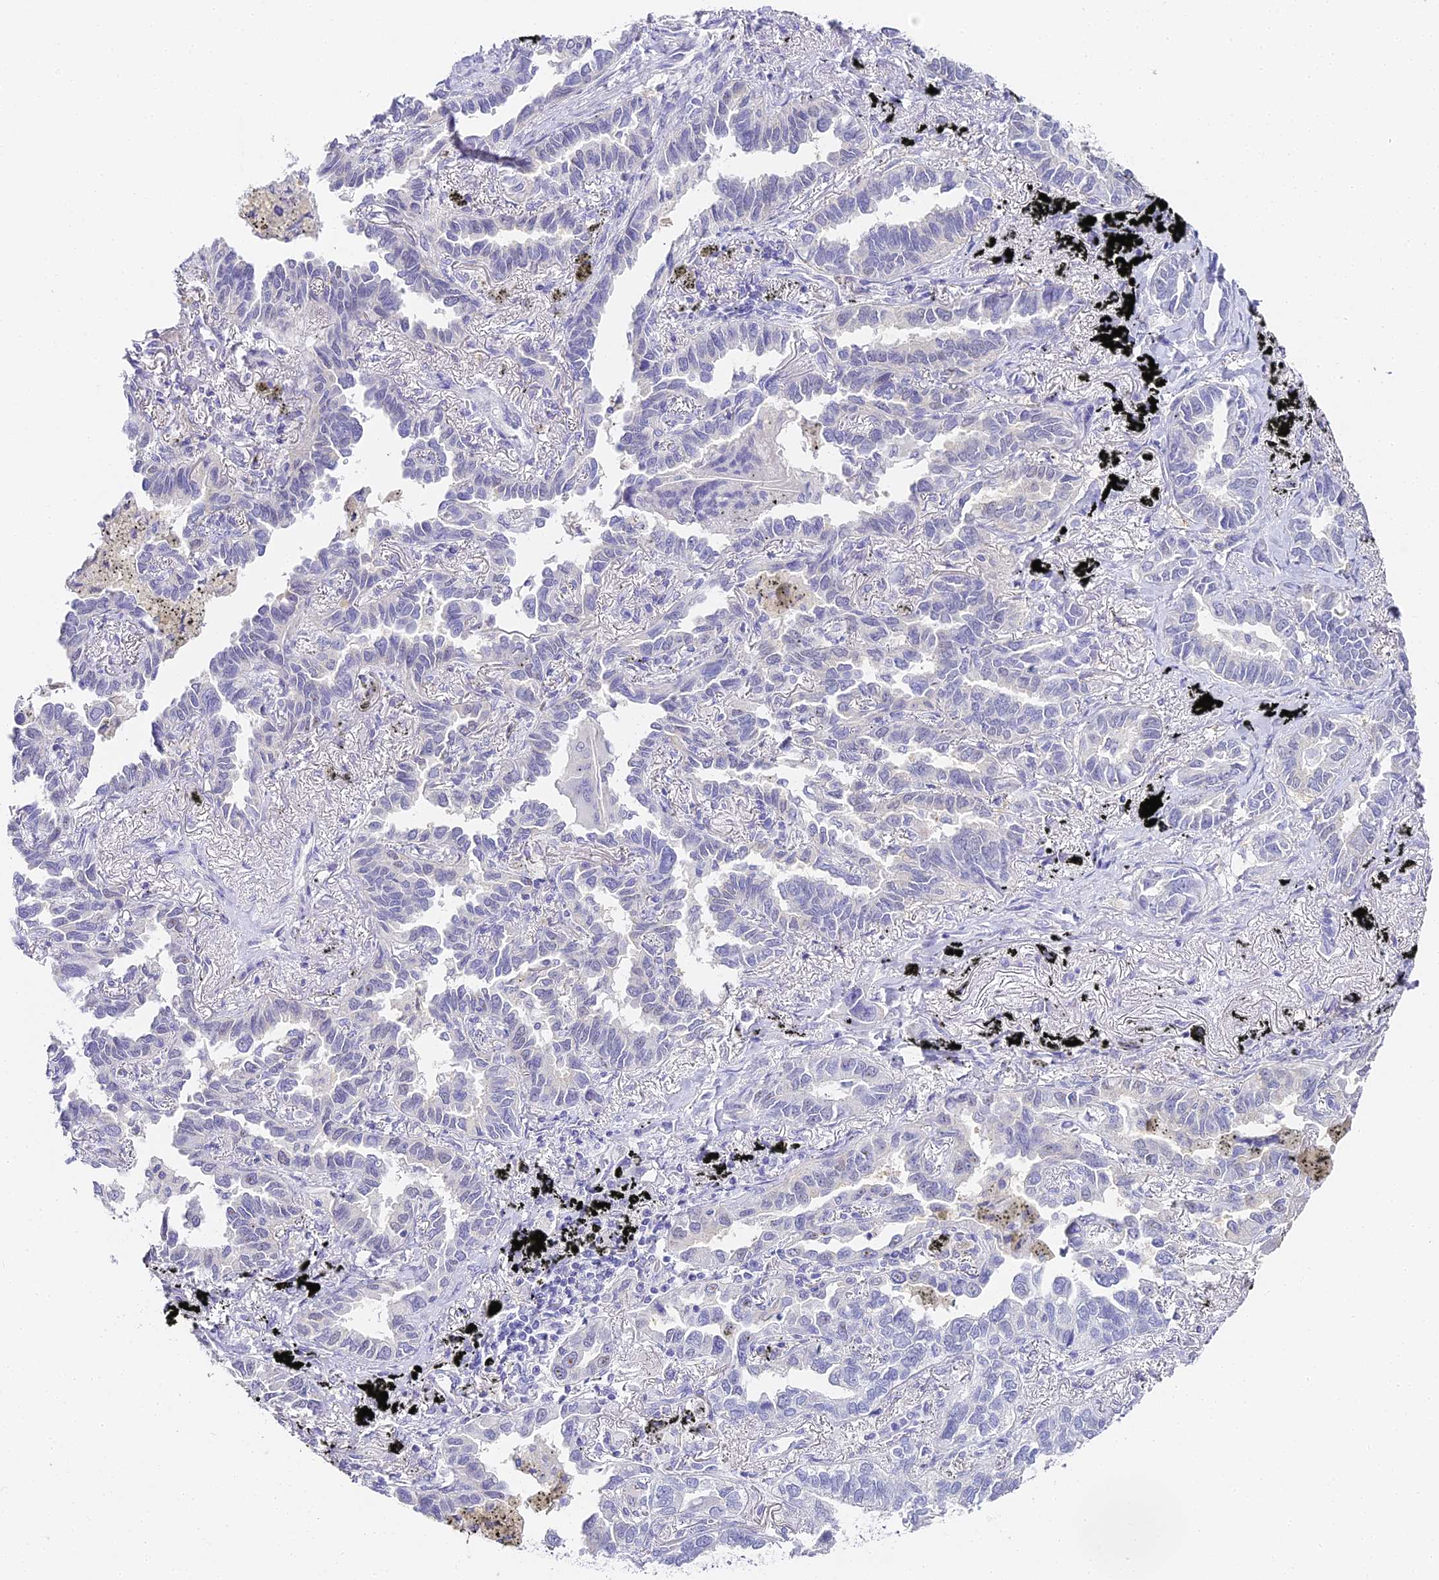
{"staining": {"intensity": "negative", "quantity": "none", "location": "none"}, "tissue": "lung cancer", "cell_type": "Tumor cells", "image_type": "cancer", "snomed": [{"axis": "morphology", "description": "Adenocarcinoma, NOS"}, {"axis": "topography", "description": "Lung"}], "caption": "The immunohistochemistry (IHC) micrograph has no significant expression in tumor cells of lung cancer (adenocarcinoma) tissue.", "gene": "ABHD14A-ACY1", "patient": {"sex": "male", "age": 67}}